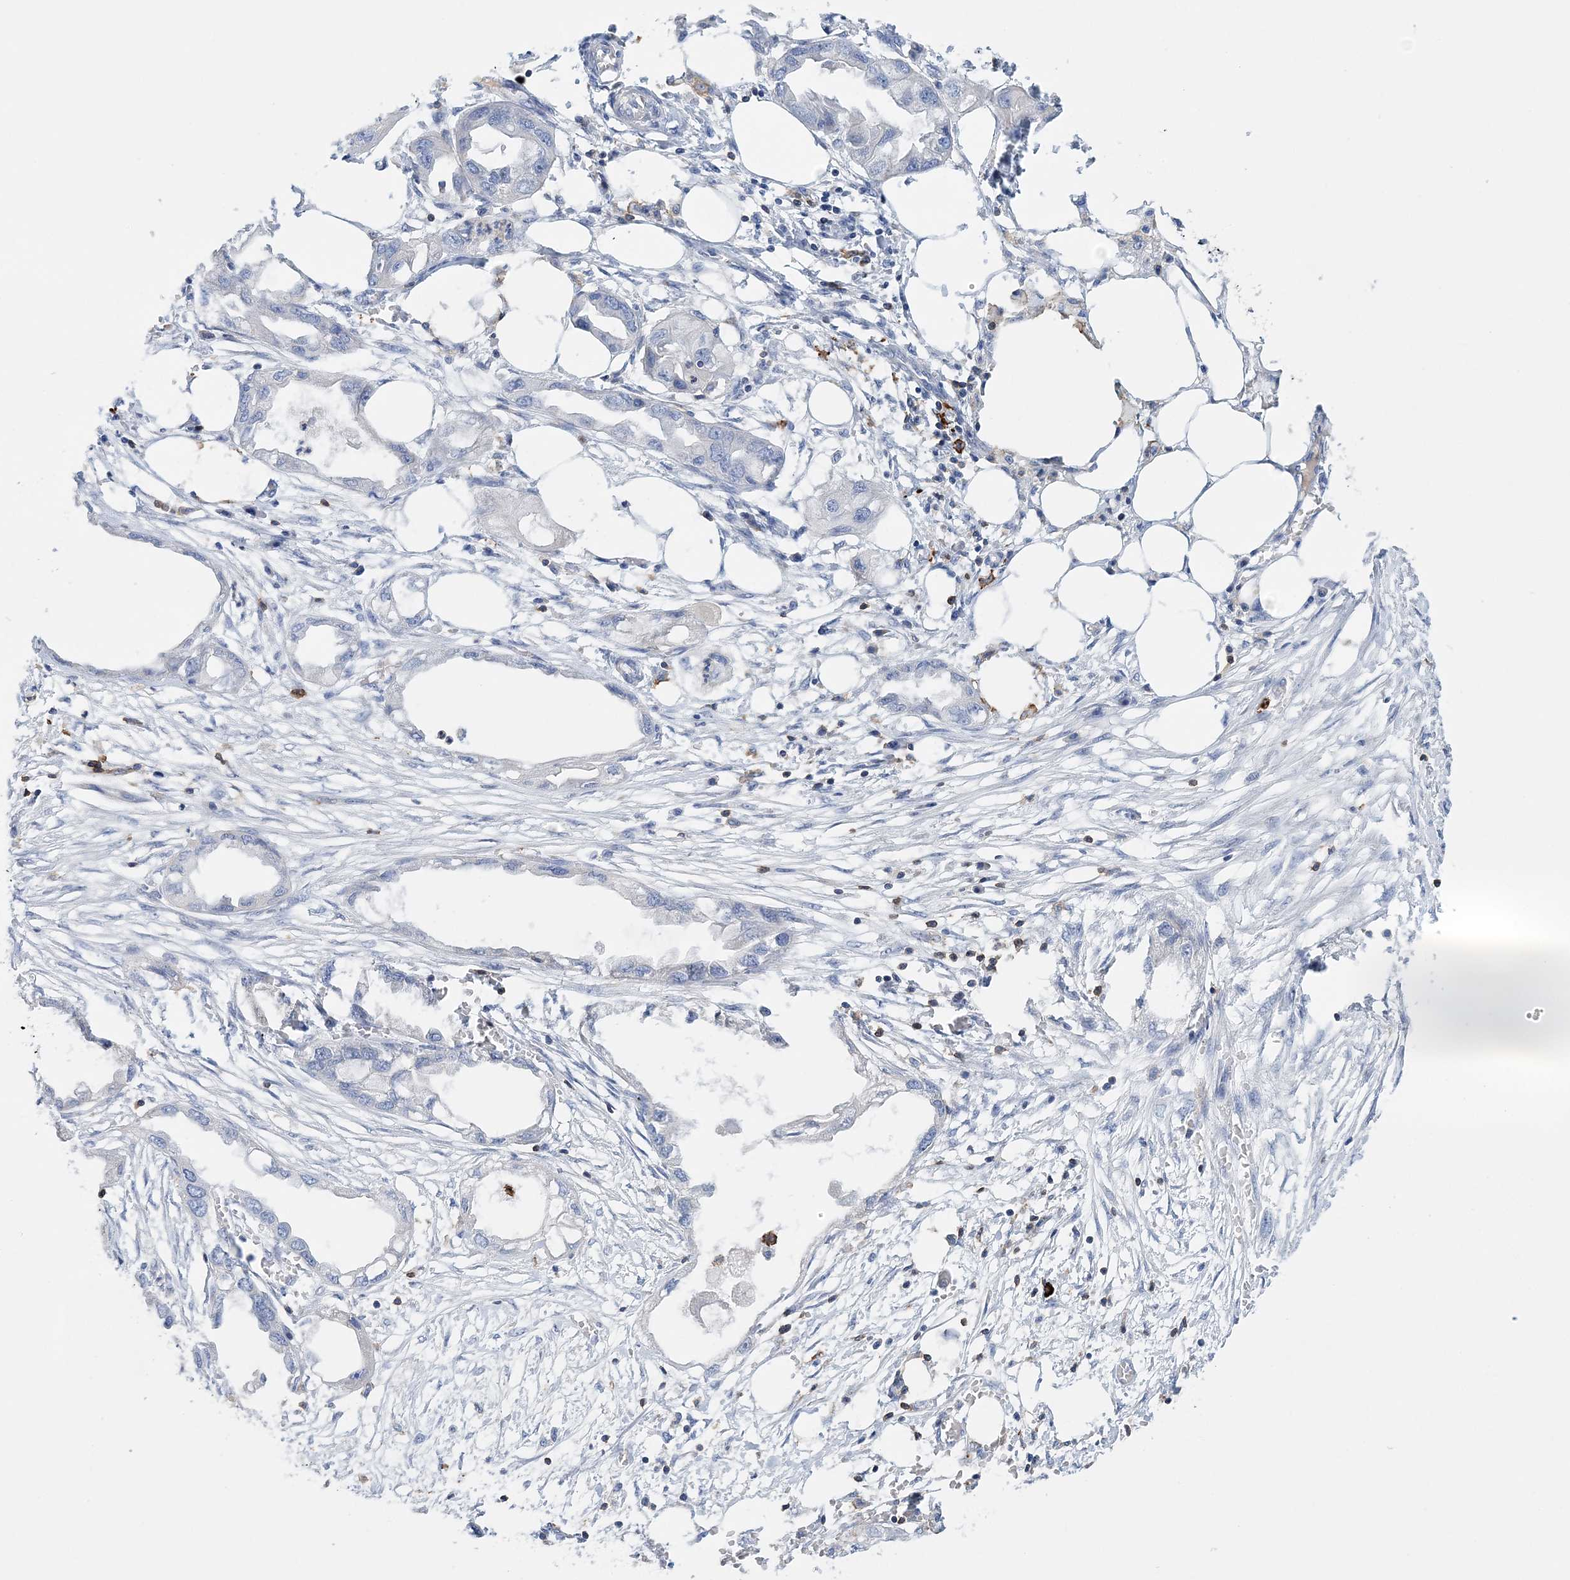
{"staining": {"intensity": "negative", "quantity": "none", "location": "none"}, "tissue": "endometrial cancer", "cell_type": "Tumor cells", "image_type": "cancer", "snomed": [{"axis": "morphology", "description": "Adenocarcinoma, NOS"}, {"axis": "morphology", "description": "Adenocarcinoma, metastatic, NOS"}, {"axis": "topography", "description": "Adipose tissue"}, {"axis": "topography", "description": "Endometrium"}], "caption": "This is an immunohistochemistry (IHC) image of human endometrial cancer (adenocarcinoma). There is no positivity in tumor cells.", "gene": "PRMT9", "patient": {"sex": "female", "age": 67}}